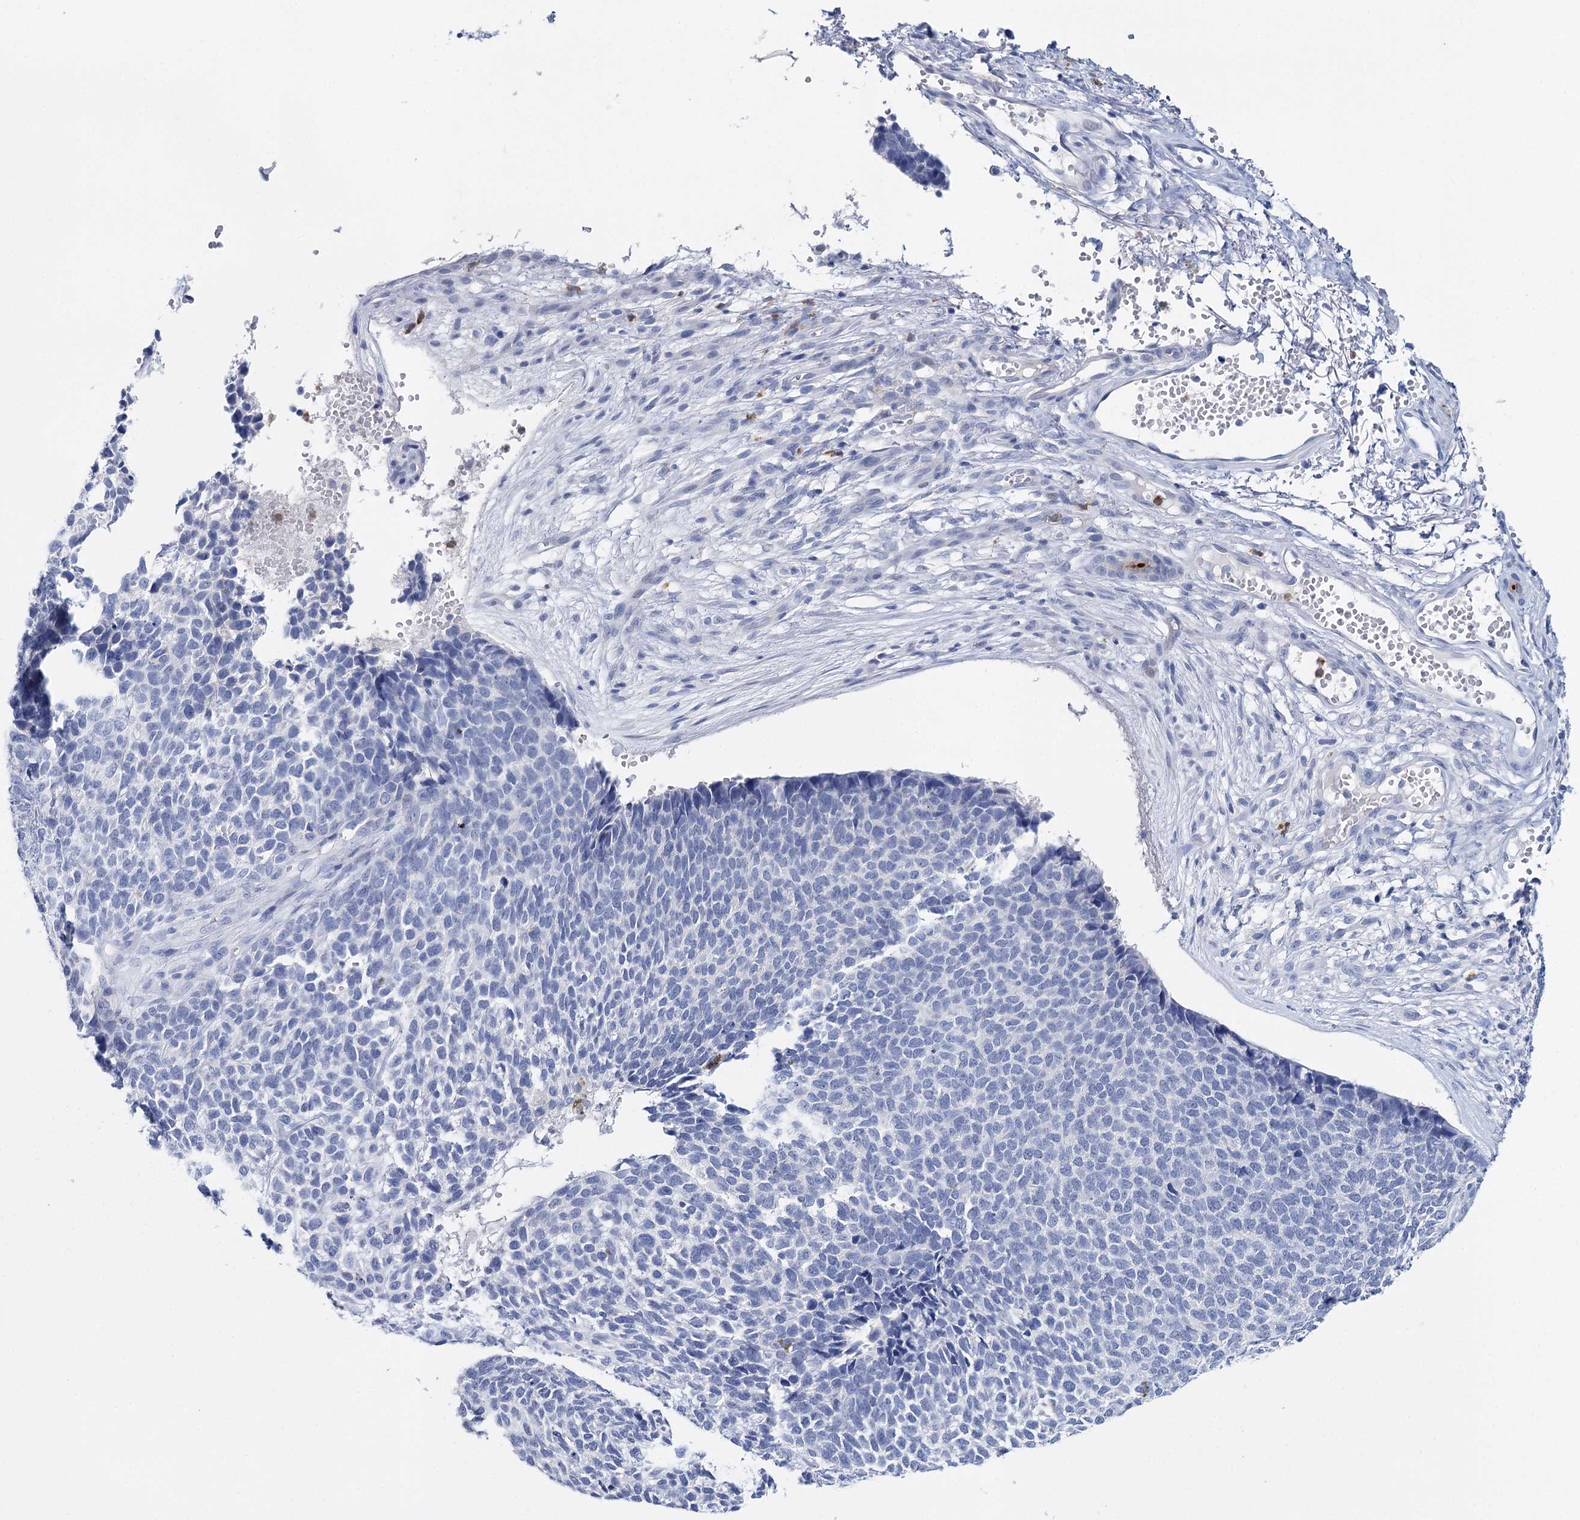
{"staining": {"intensity": "negative", "quantity": "none", "location": "none"}, "tissue": "skin cancer", "cell_type": "Tumor cells", "image_type": "cancer", "snomed": [{"axis": "morphology", "description": "Basal cell carcinoma"}, {"axis": "topography", "description": "Skin"}], "caption": "IHC image of human skin basal cell carcinoma stained for a protein (brown), which displays no expression in tumor cells.", "gene": "CEACAM8", "patient": {"sex": "female", "age": 84}}